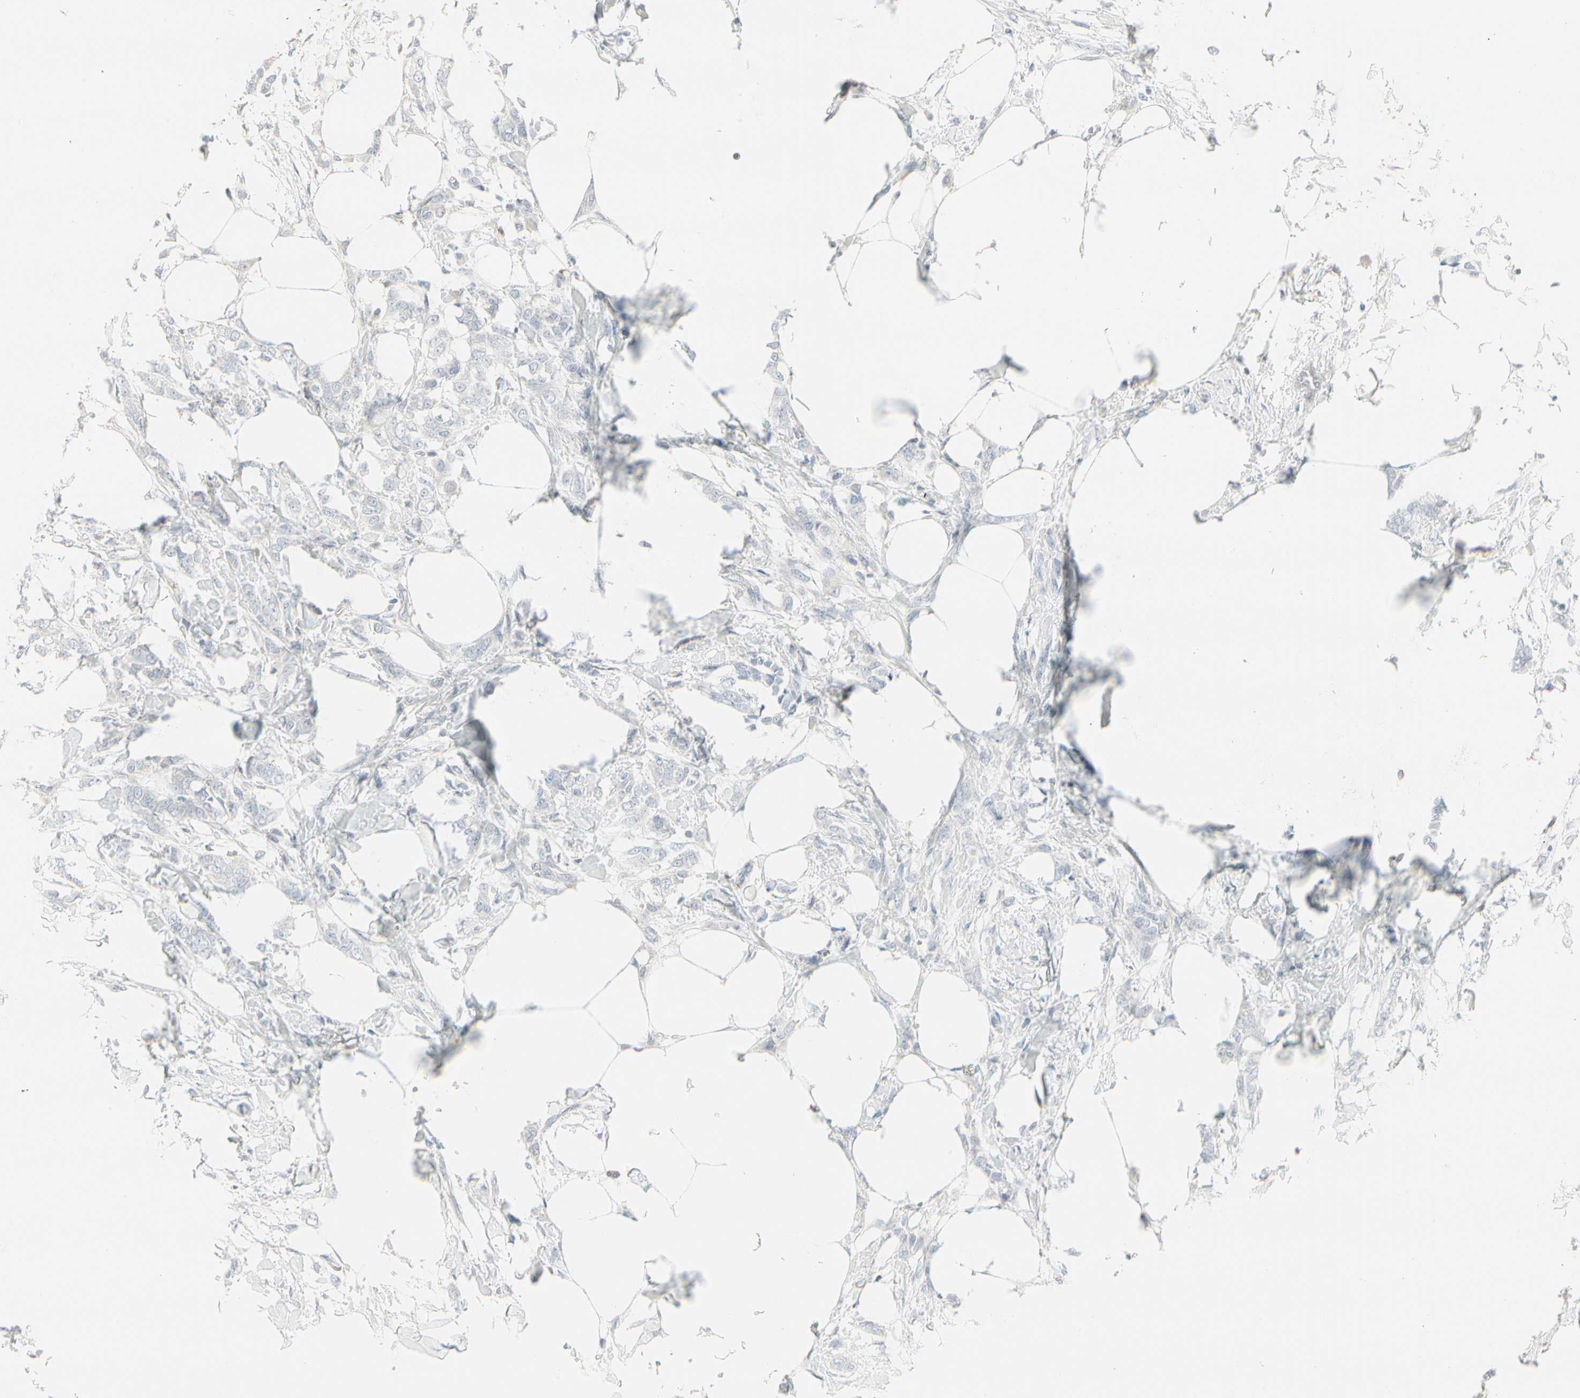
{"staining": {"intensity": "negative", "quantity": "none", "location": "none"}, "tissue": "breast cancer", "cell_type": "Tumor cells", "image_type": "cancer", "snomed": [{"axis": "morphology", "description": "Lobular carcinoma, in situ"}, {"axis": "morphology", "description": "Lobular carcinoma"}, {"axis": "topography", "description": "Breast"}], "caption": "Immunohistochemistry photomicrograph of breast cancer stained for a protein (brown), which exhibits no staining in tumor cells. (DAB immunohistochemistry with hematoxylin counter stain).", "gene": "EPS15", "patient": {"sex": "female", "age": 41}}